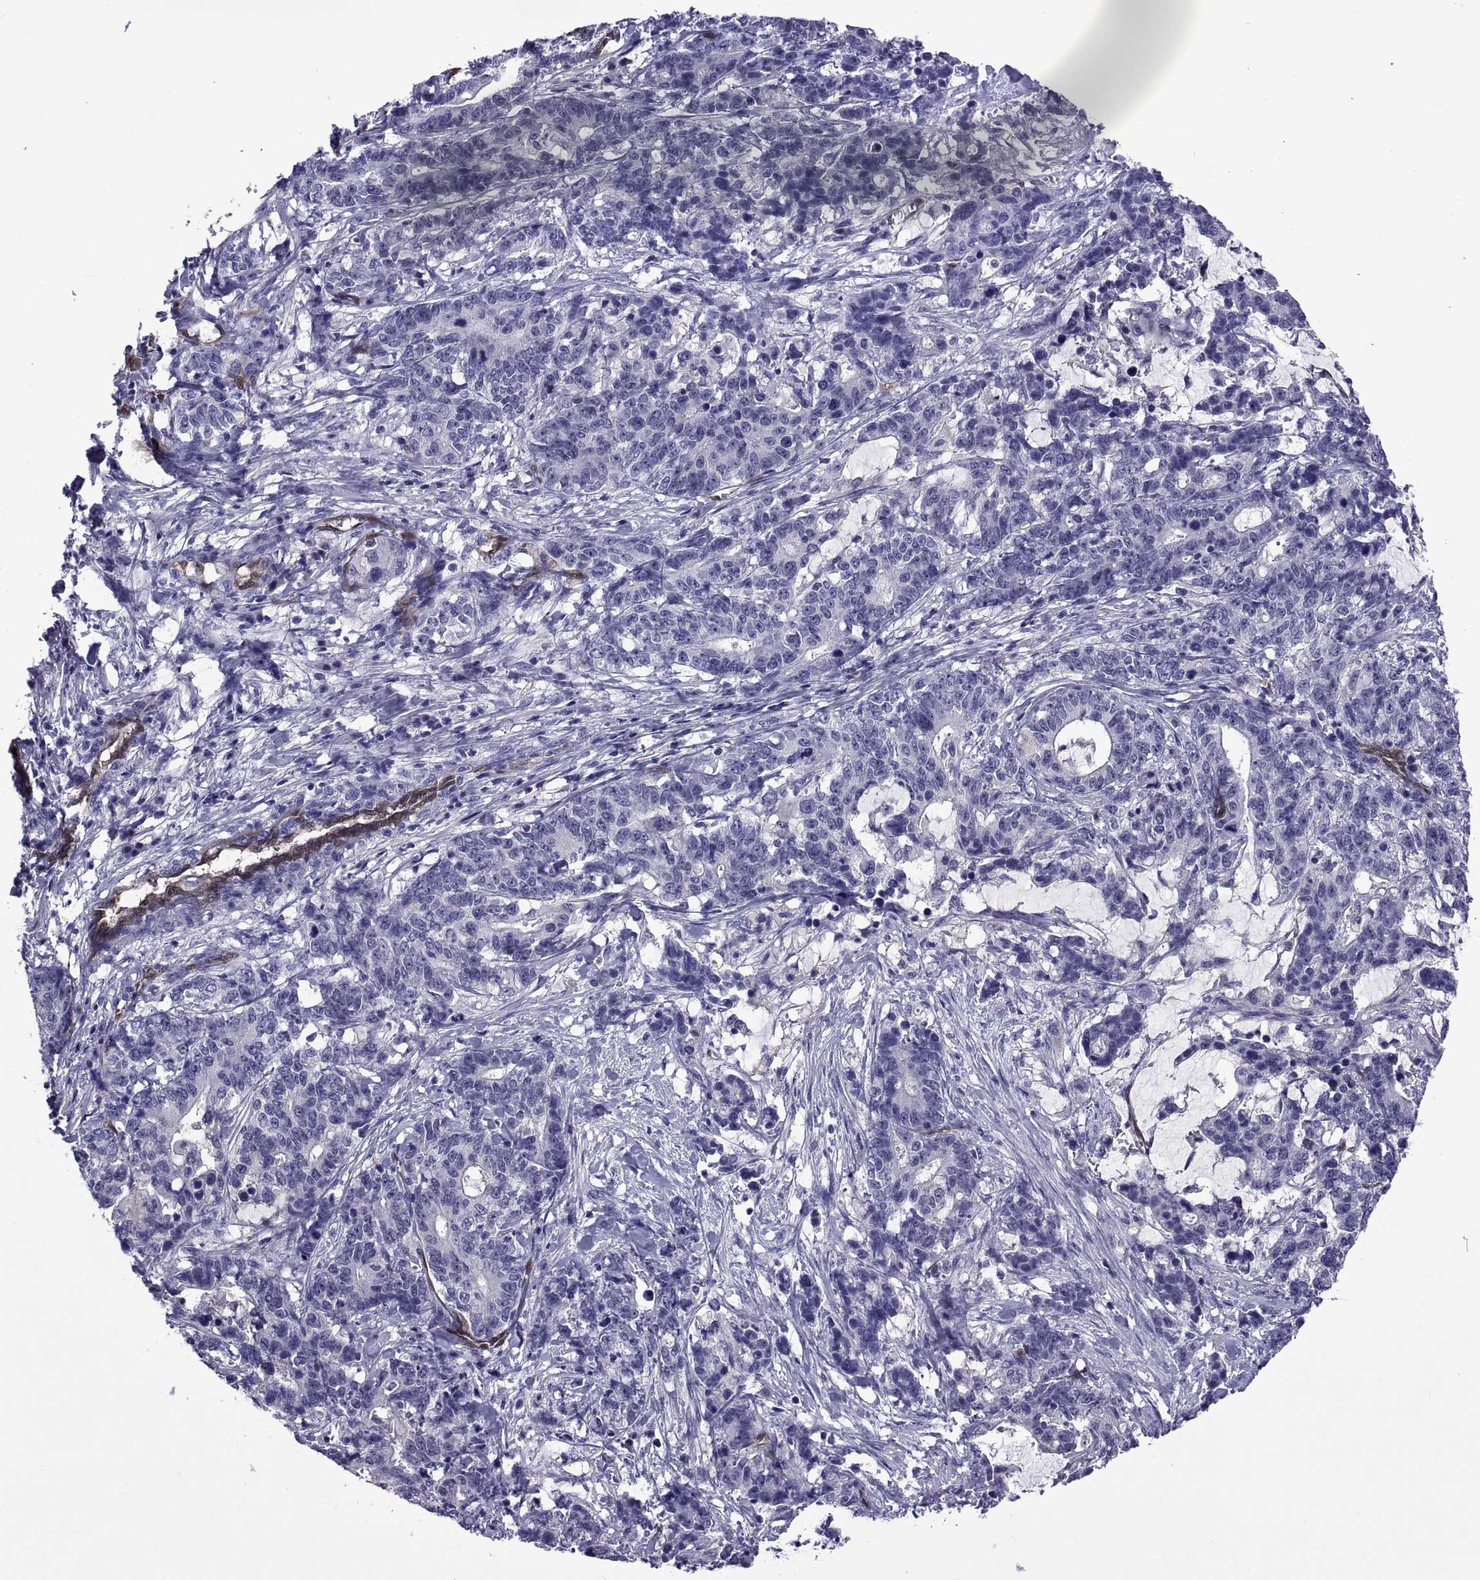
{"staining": {"intensity": "negative", "quantity": "none", "location": "none"}, "tissue": "stomach cancer", "cell_type": "Tumor cells", "image_type": "cancer", "snomed": [{"axis": "morphology", "description": "Normal tissue, NOS"}, {"axis": "morphology", "description": "Adenocarcinoma, NOS"}, {"axis": "topography", "description": "Stomach"}], "caption": "This is an immunohistochemistry micrograph of human stomach adenocarcinoma. There is no positivity in tumor cells.", "gene": "LCN9", "patient": {"sex": "female", "age": 64}}